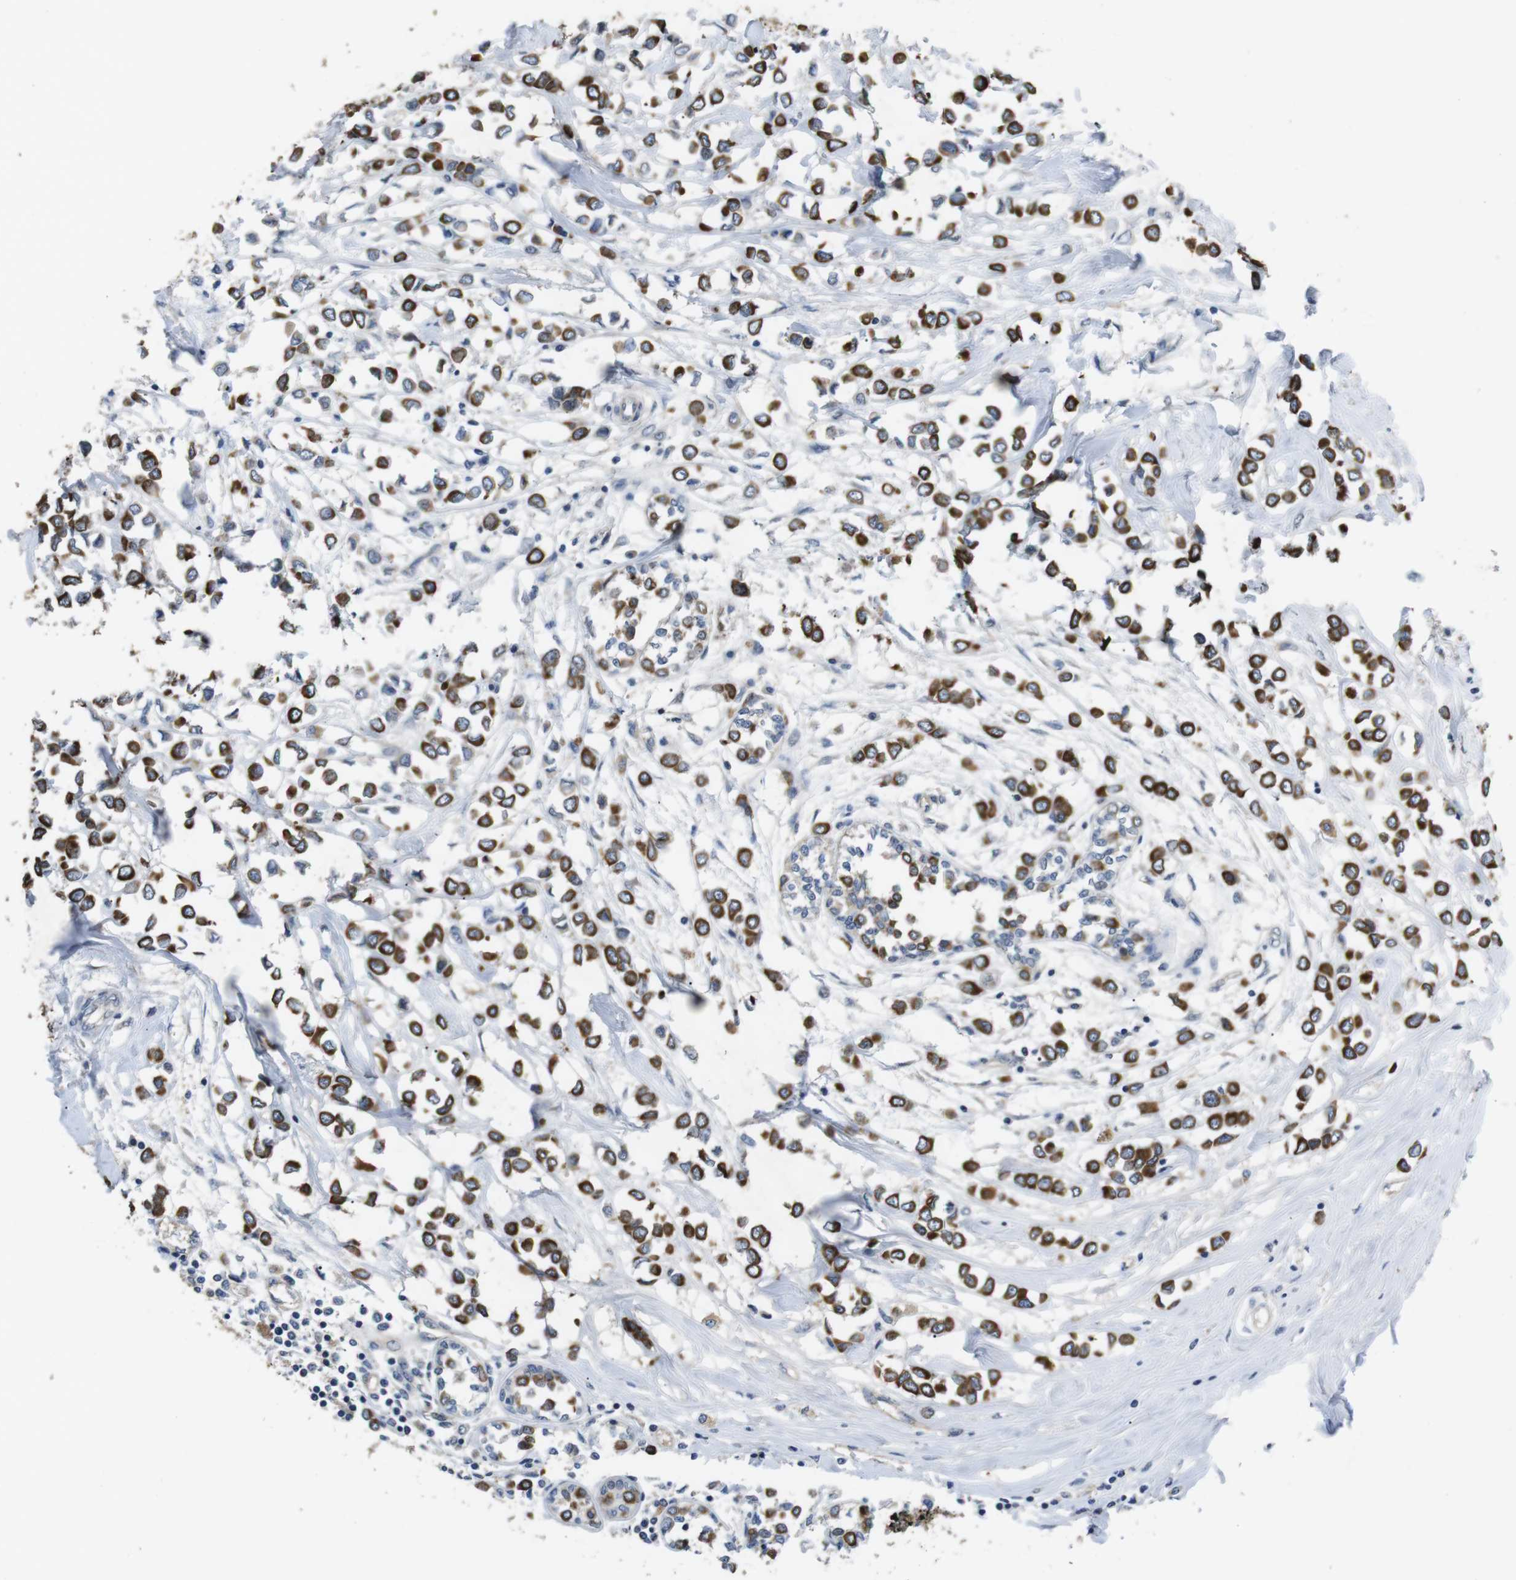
{"staining": {"intensity": "strong", "quantity": ">75%", "location": "cytoplasmic/membranous"}, "tissue": "breast cancer", "cell_type": "Tumor cells", "image_type": "cancer", "snomed": [{"axis": "morphology", "description": "Lobular carcinoma"}, {"axis": "topography", "description": "Breast"}], "caption": "High-power microscopy captured an immunohistochemistry photomicrograph of lobular carcinoma (breast), revealing strong cytoplasmic/membranous positivity in about >75% of tumor cells.", "gene": "ADGRL3", "patient": {"sex": "female", "age": 51}}